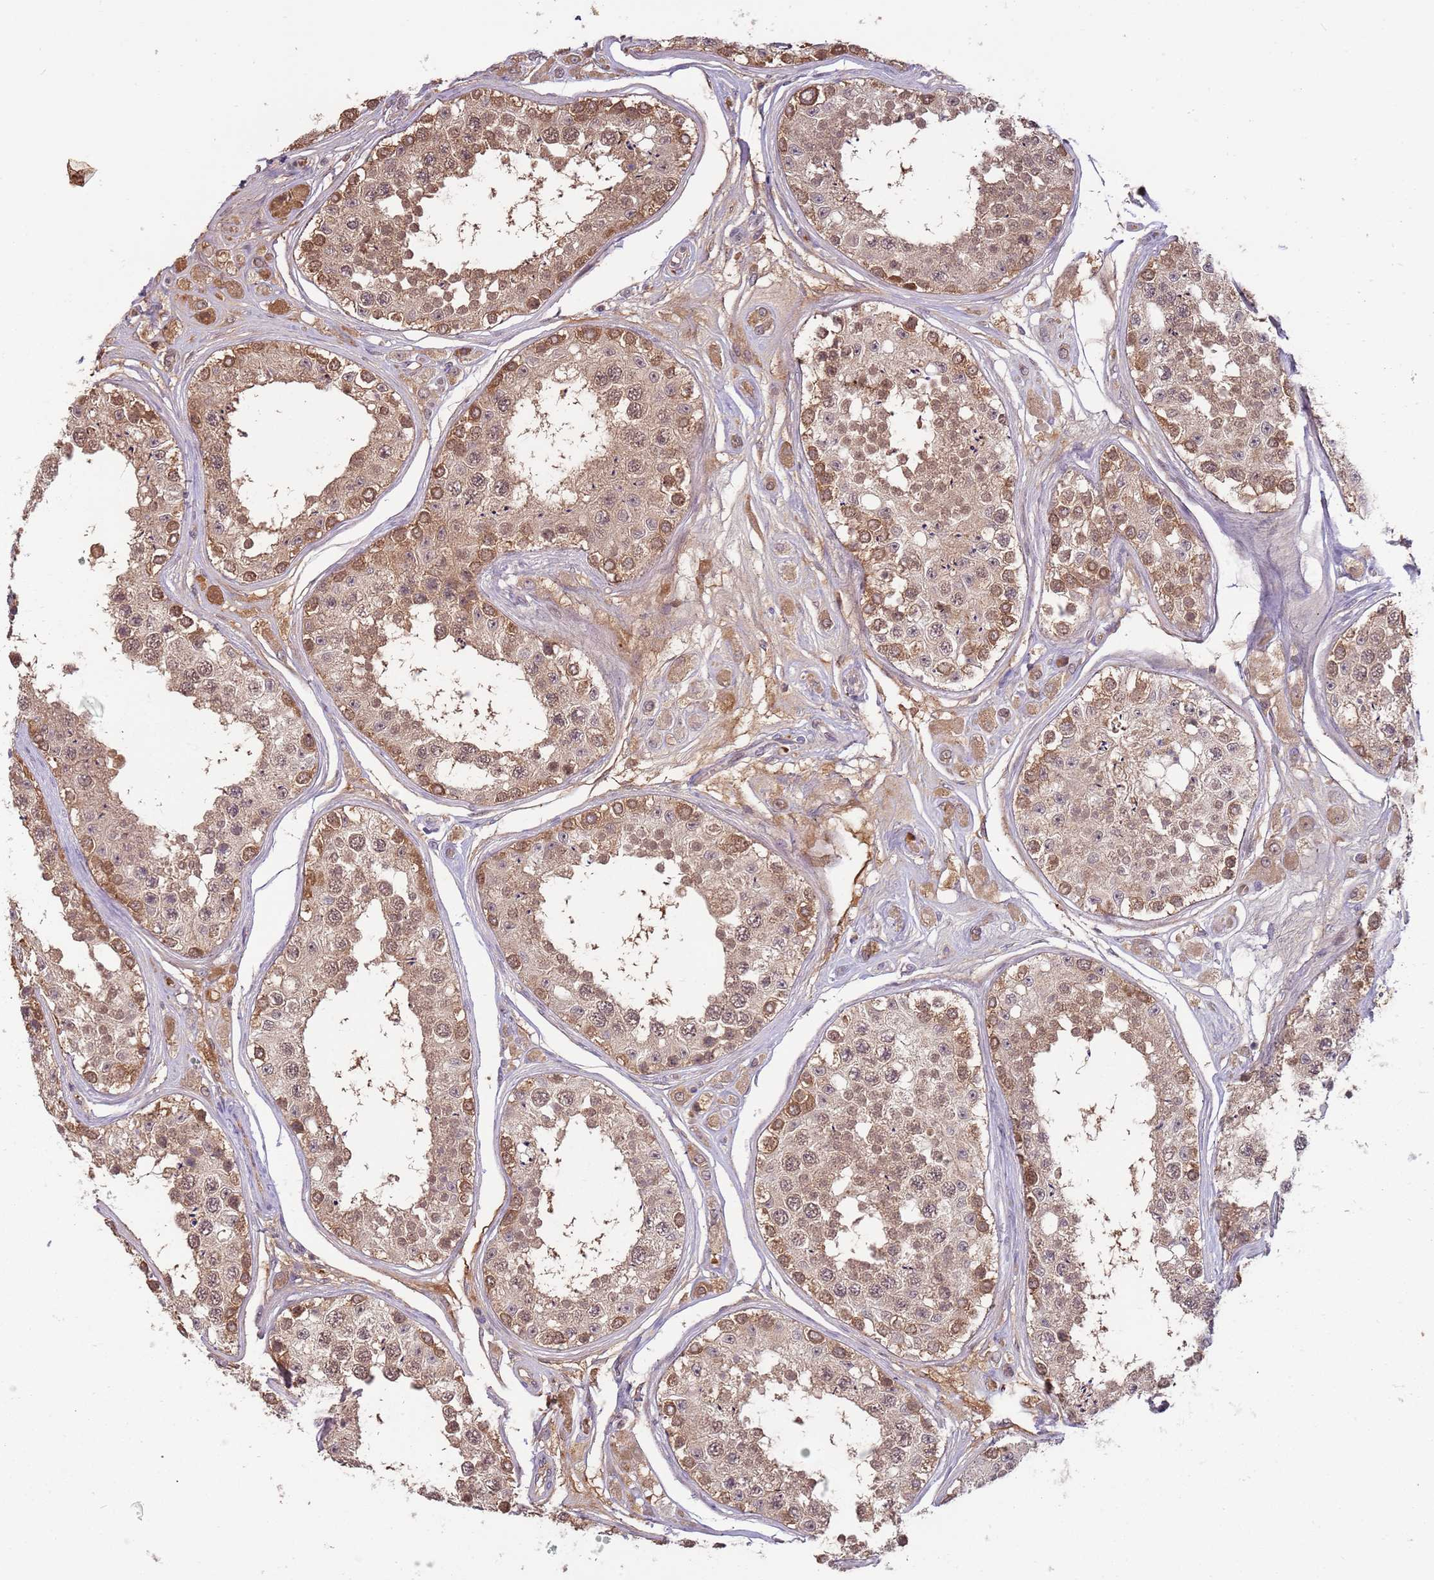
{"staining": {"intensity": "moderate", "quantity": ">75%", "location": "cytoplasmic/membranous,nuclear"}, "tissue": "testis", "cell_type": "Cells in seminiferous ducts", "image_type": "normal", "snomed": [{"axis": "morphology", "description": "Normal tissue, NOS"}, {"axis": "topography", "description": "Testis"}], "caption": "Protein staining displays moderate cytoplasmic/membranous,nuclear expression in about >75% of cells in seminiferous ducts in unremarkable testis.", "gene": "NBPF4", "patient": {"sex": "male", "age": 25}}